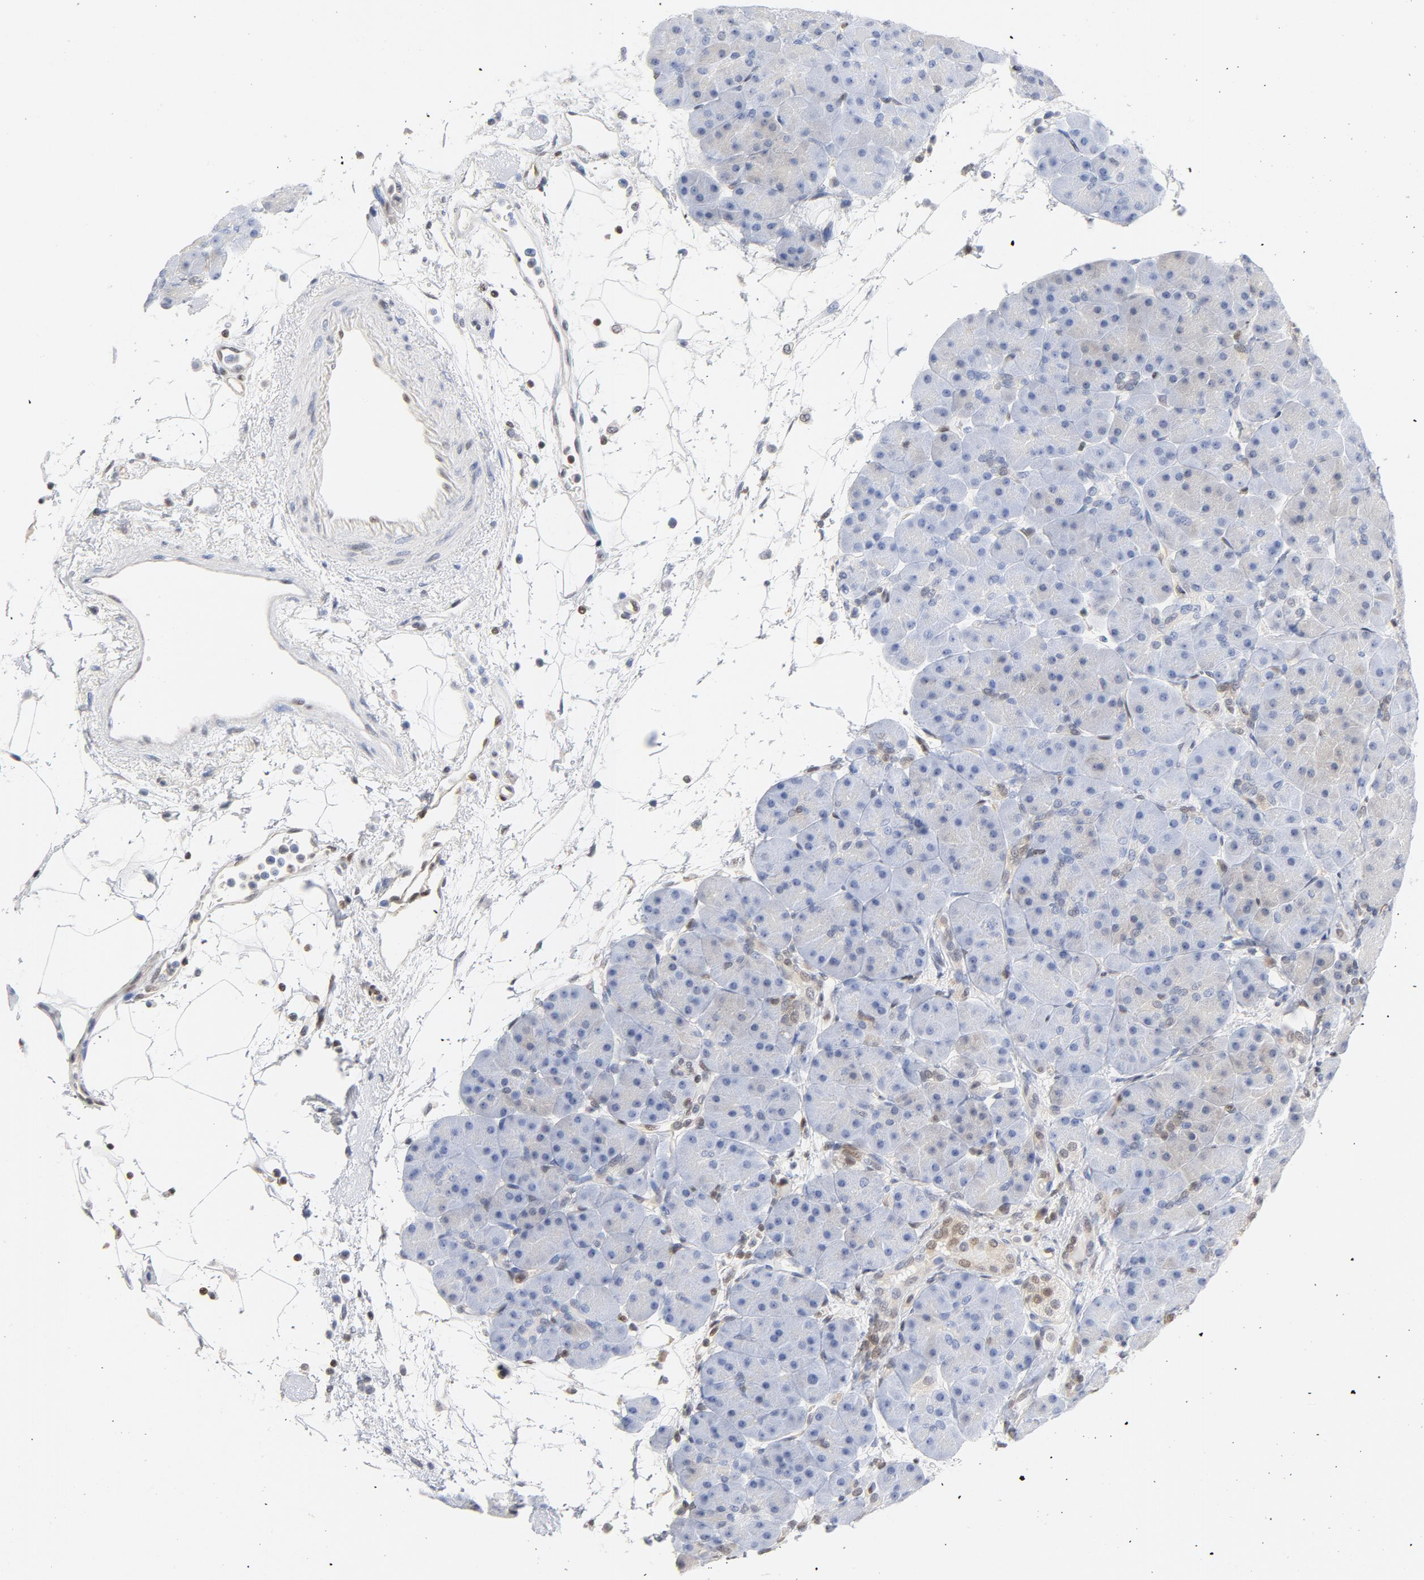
{"staining": {"intensity": "weak", "quantity": "<25%", "location": "cytoplasmic/membranous"}, "tissue": "pancreas", "cell_type": "Exocrine glandular cells", "image_type": "normal", "snomed": [{"axis": "morphology", "description": "Normal tissue, NOS"}, {"axis": "topography", "description": "Pancreas"}], "caption": "Photomicrograph shows no significant protein positivity in exocrine glandular cells of normal pancreas. (DAB immunohistochemistry visualized using brightfield microscopy, high magnification).", "gene": "CDKN1B", "patient": {"sex": "male", "age": 66}}